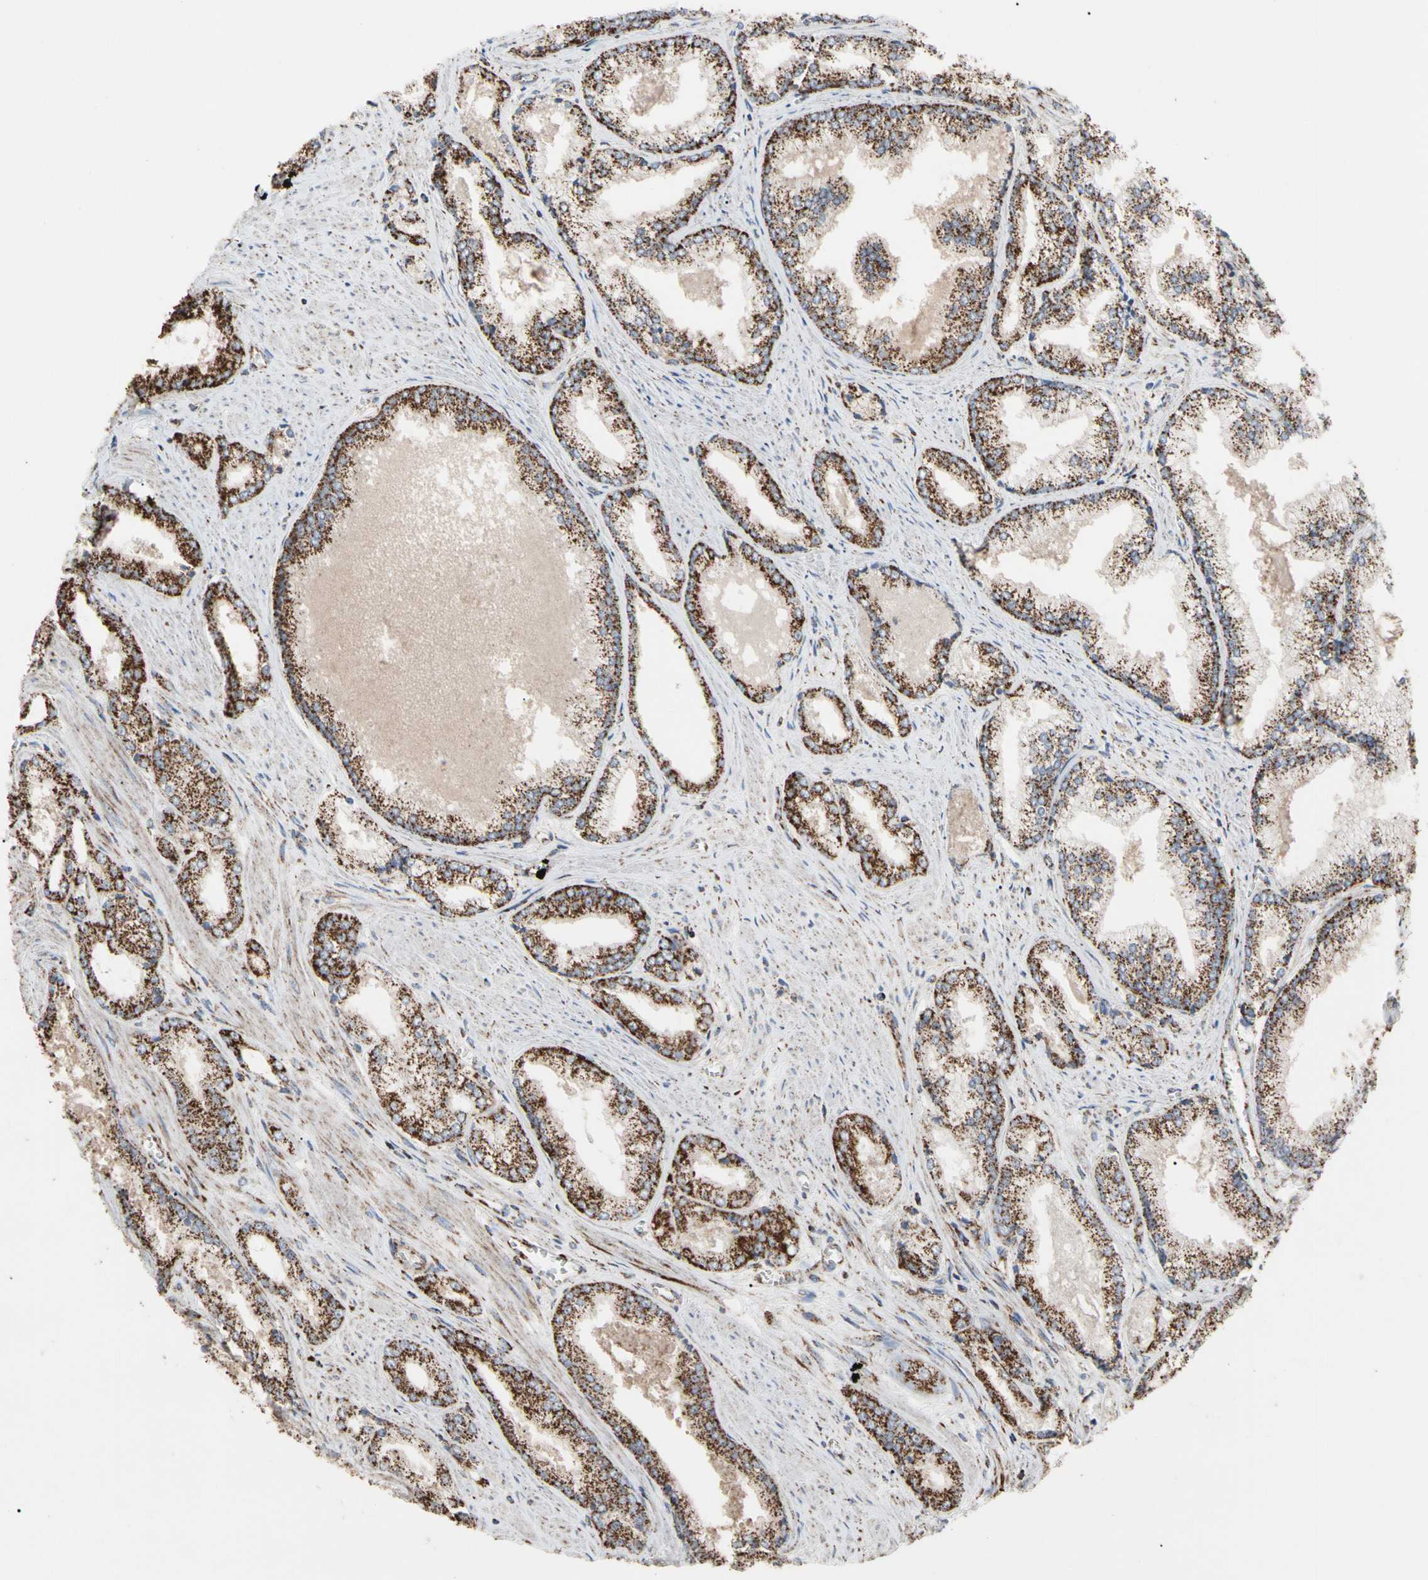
{"staining": {"intensity": "strong", "quantity": ">75%", "location": "cytoplasmic/membranous"}, "tissue": "prostate cancer", "cell_type": "Tumor cells", "image_type": "cancer", "snomed": [{"axis": "morphology", "description": "Adenocarcinoma, Low grade"}, {"axis": "topography", "description": "Prostate"}], "caption": "DAB immunohistochemical staining of human prostate adenocarcinoma (low-grade) shows strong cytoplasmic/membranous protein staining in about >75% of tumor cells.", "gene": "FAM110B", "patient": {"sex": "male", "age": 64}}